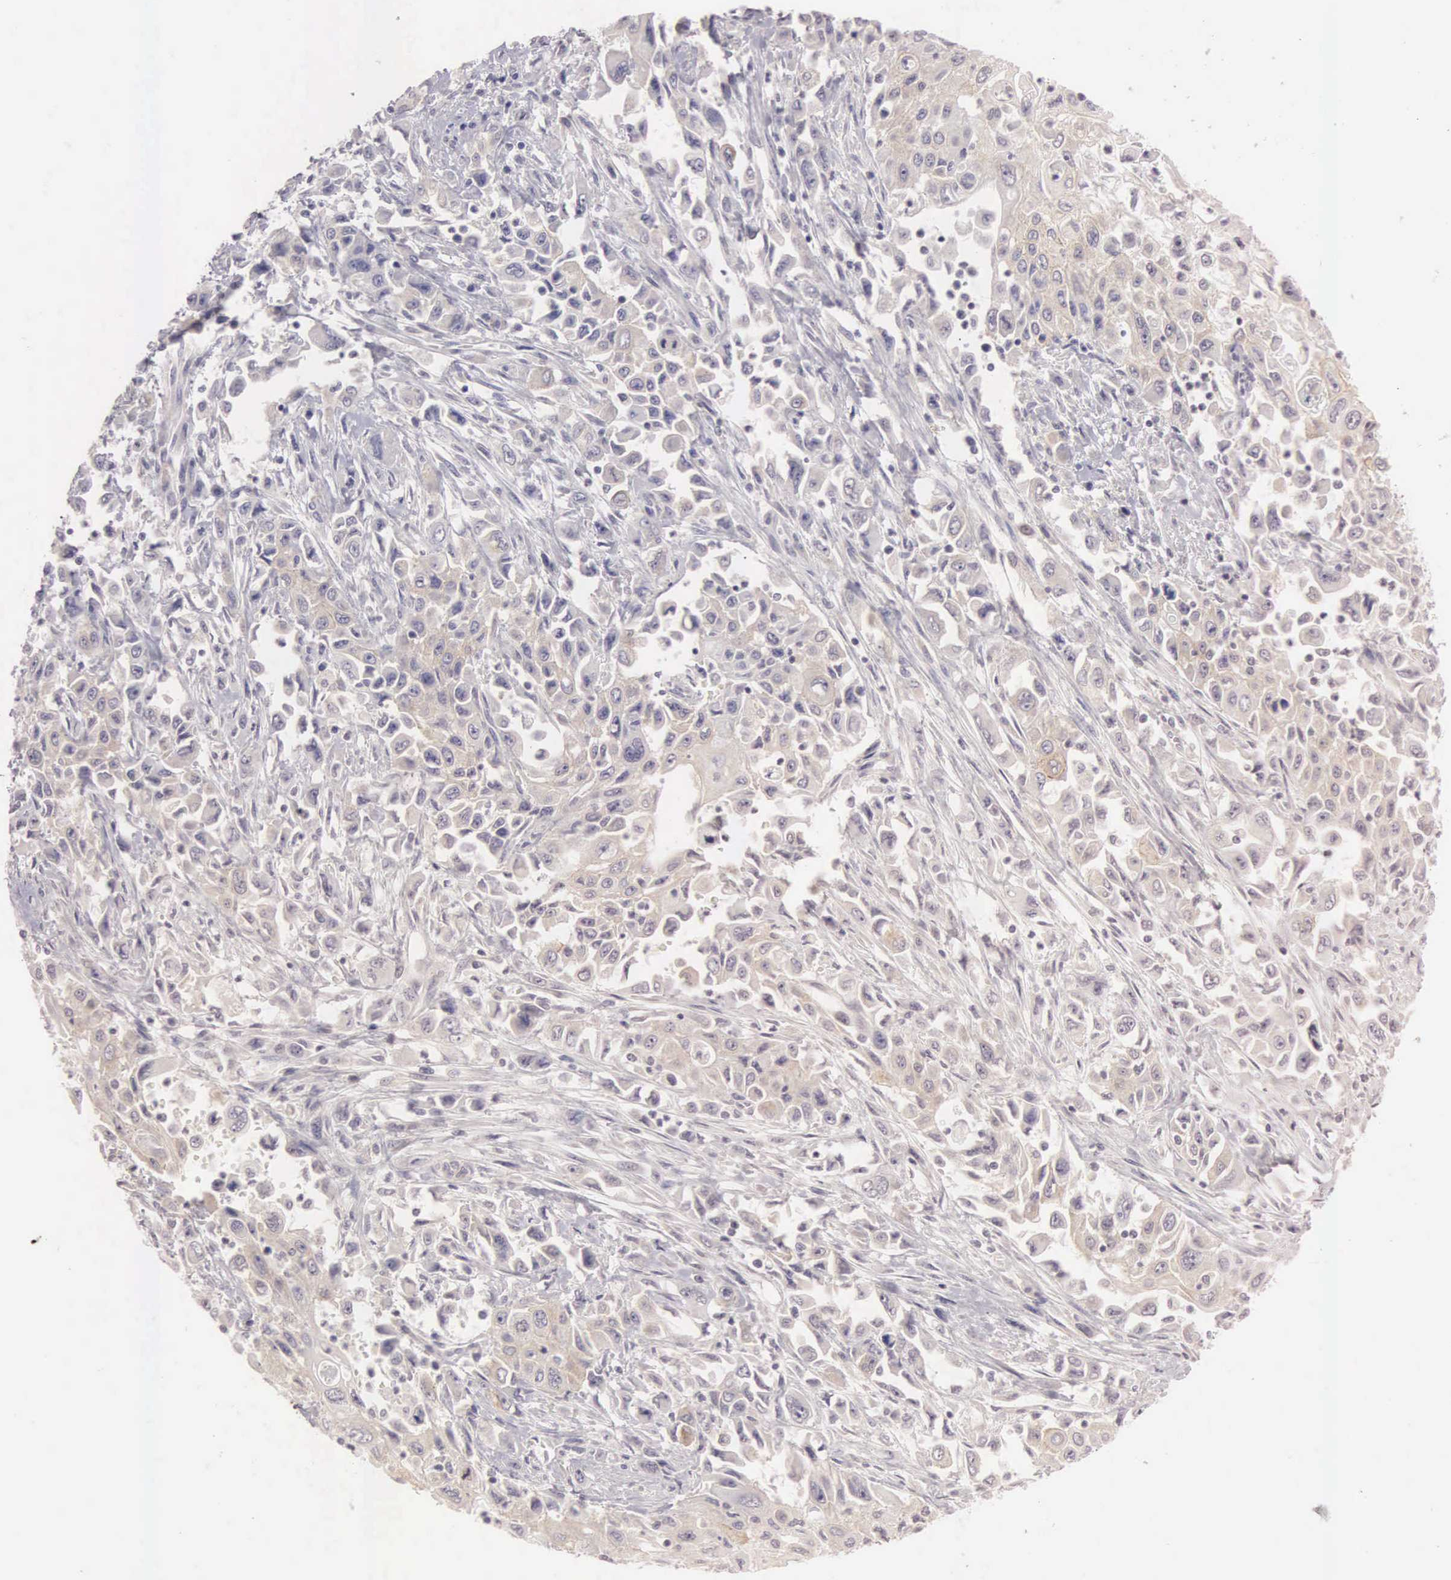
{"staining": {"intensity": "weak", "quantity": ">75%", "location": "cytoplasmic/membranous"}, "tissue": "pancreatic cancer", "cell_type": "Tumor cells", "image_type": "cancer", "snomed": [{"axis": "morphology", "description": "Adenocarcinoma, NOS"}, {"axis": "topography", "description": "Pancreas"}], "caption": "A low amount of weak cytoplasmic/membranous positivity is present in about >75% of tumor cells in pancreatic cancer tissue. The staining is performed using DAB (3,3'-diaminobenzidine) brown chromogen to label protein expression. The nuclei are counter-stained blue using hematoxylin.", "gene": "CEP170B", "patient": {"sex": "male", "age": 70}}